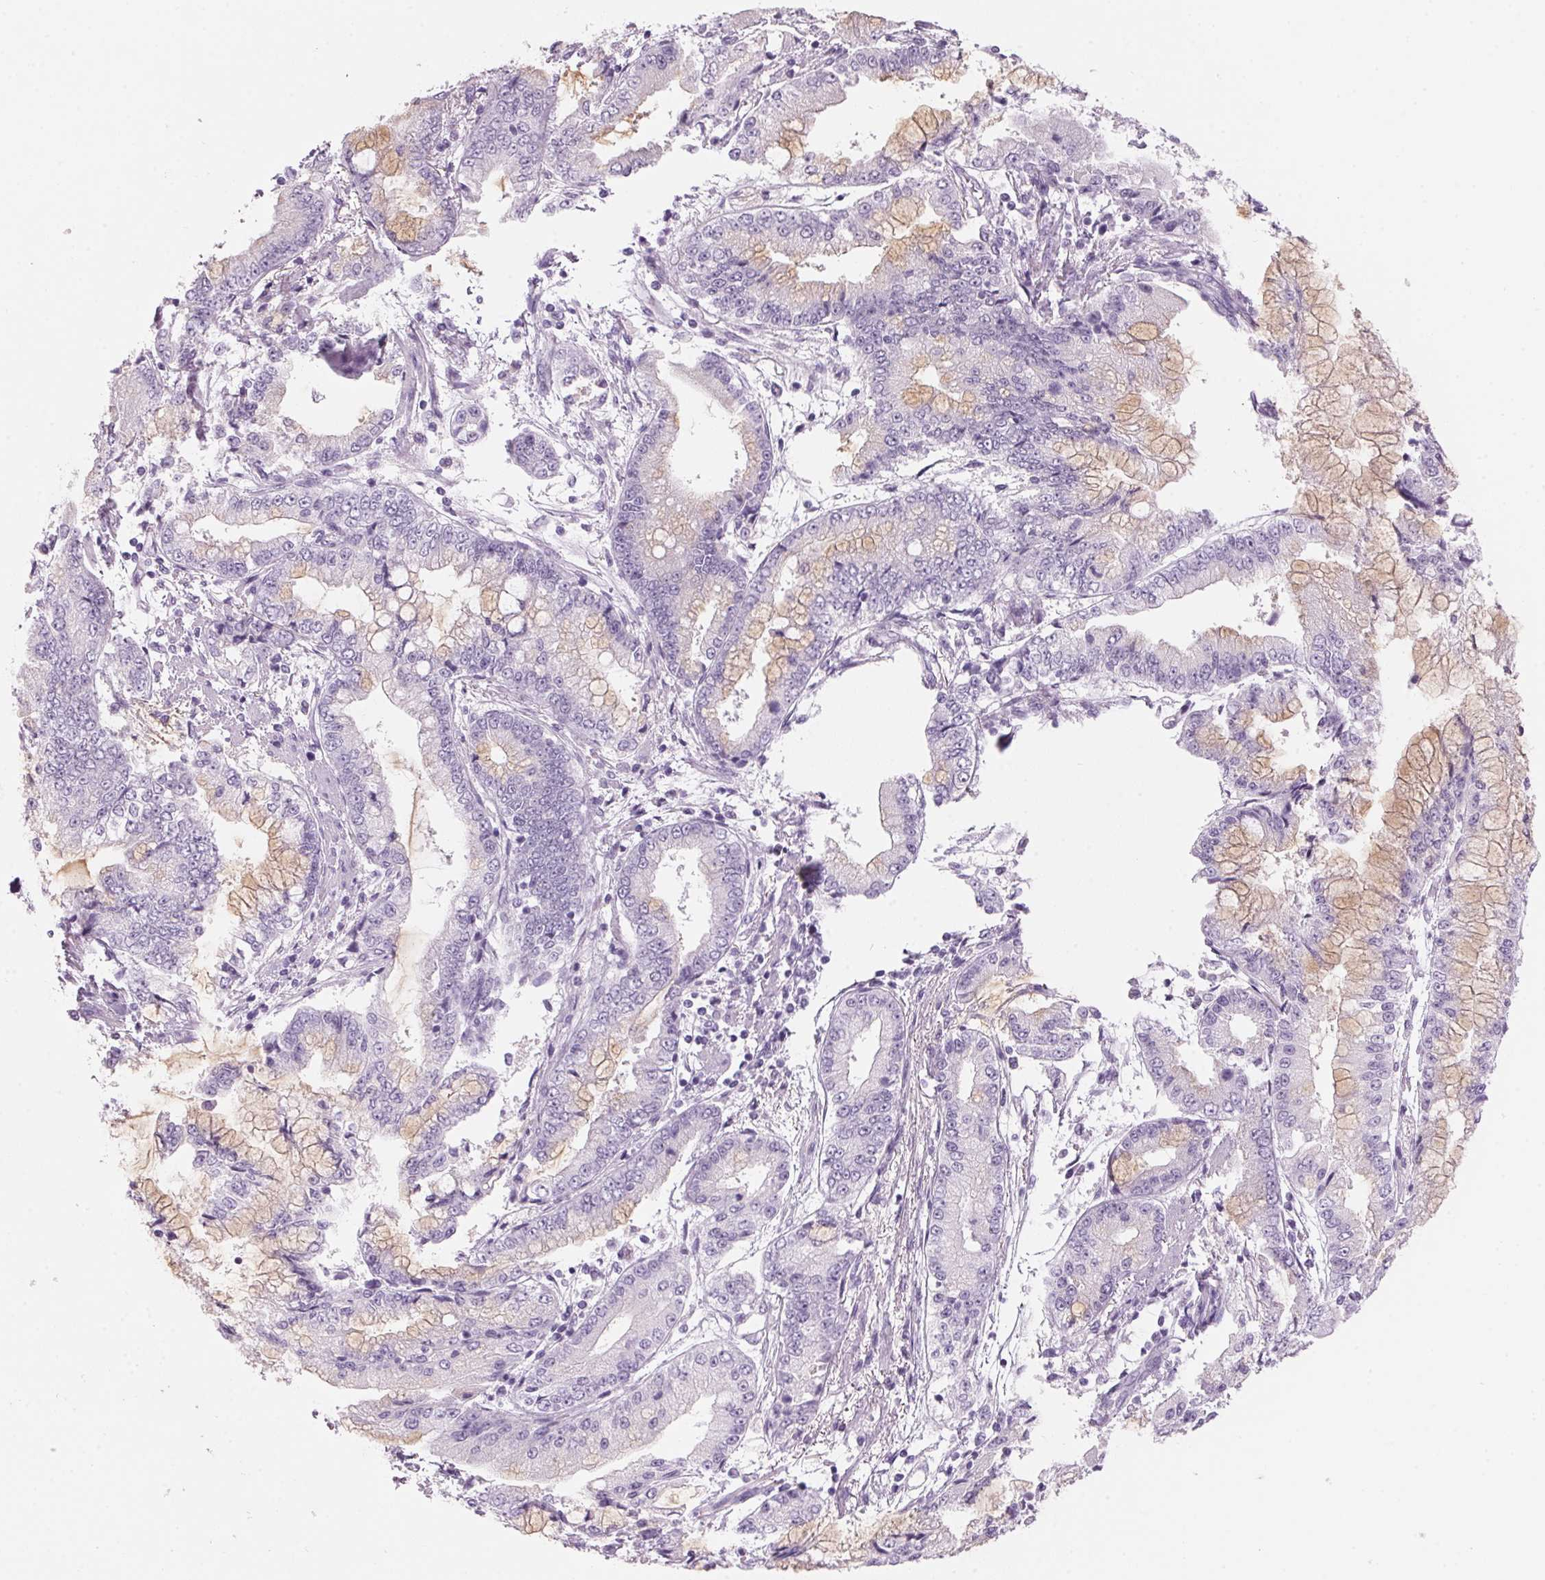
{"staining": {"intensity": "weak", "quantity": "<25%", "location": "cytoplasmic/membranous"}, "tissue": "stomach cancer", "cell_type": "Tumor cells", "image_type": "cancer", "snomed": [{"axis": "morphology", "description": "Adenocarcinoma, NOS"}, {"axis": "topography", "description": "Stomach, upper"}], "caption": "An IHC micrograph of stomach cancer (adenocarcinoma) is shown. There is no staining in tumor cells of stomach cancer (adenocarcinoma).", "gene": "ADAM20", "patient": {"sex": "female", "age": 74}}